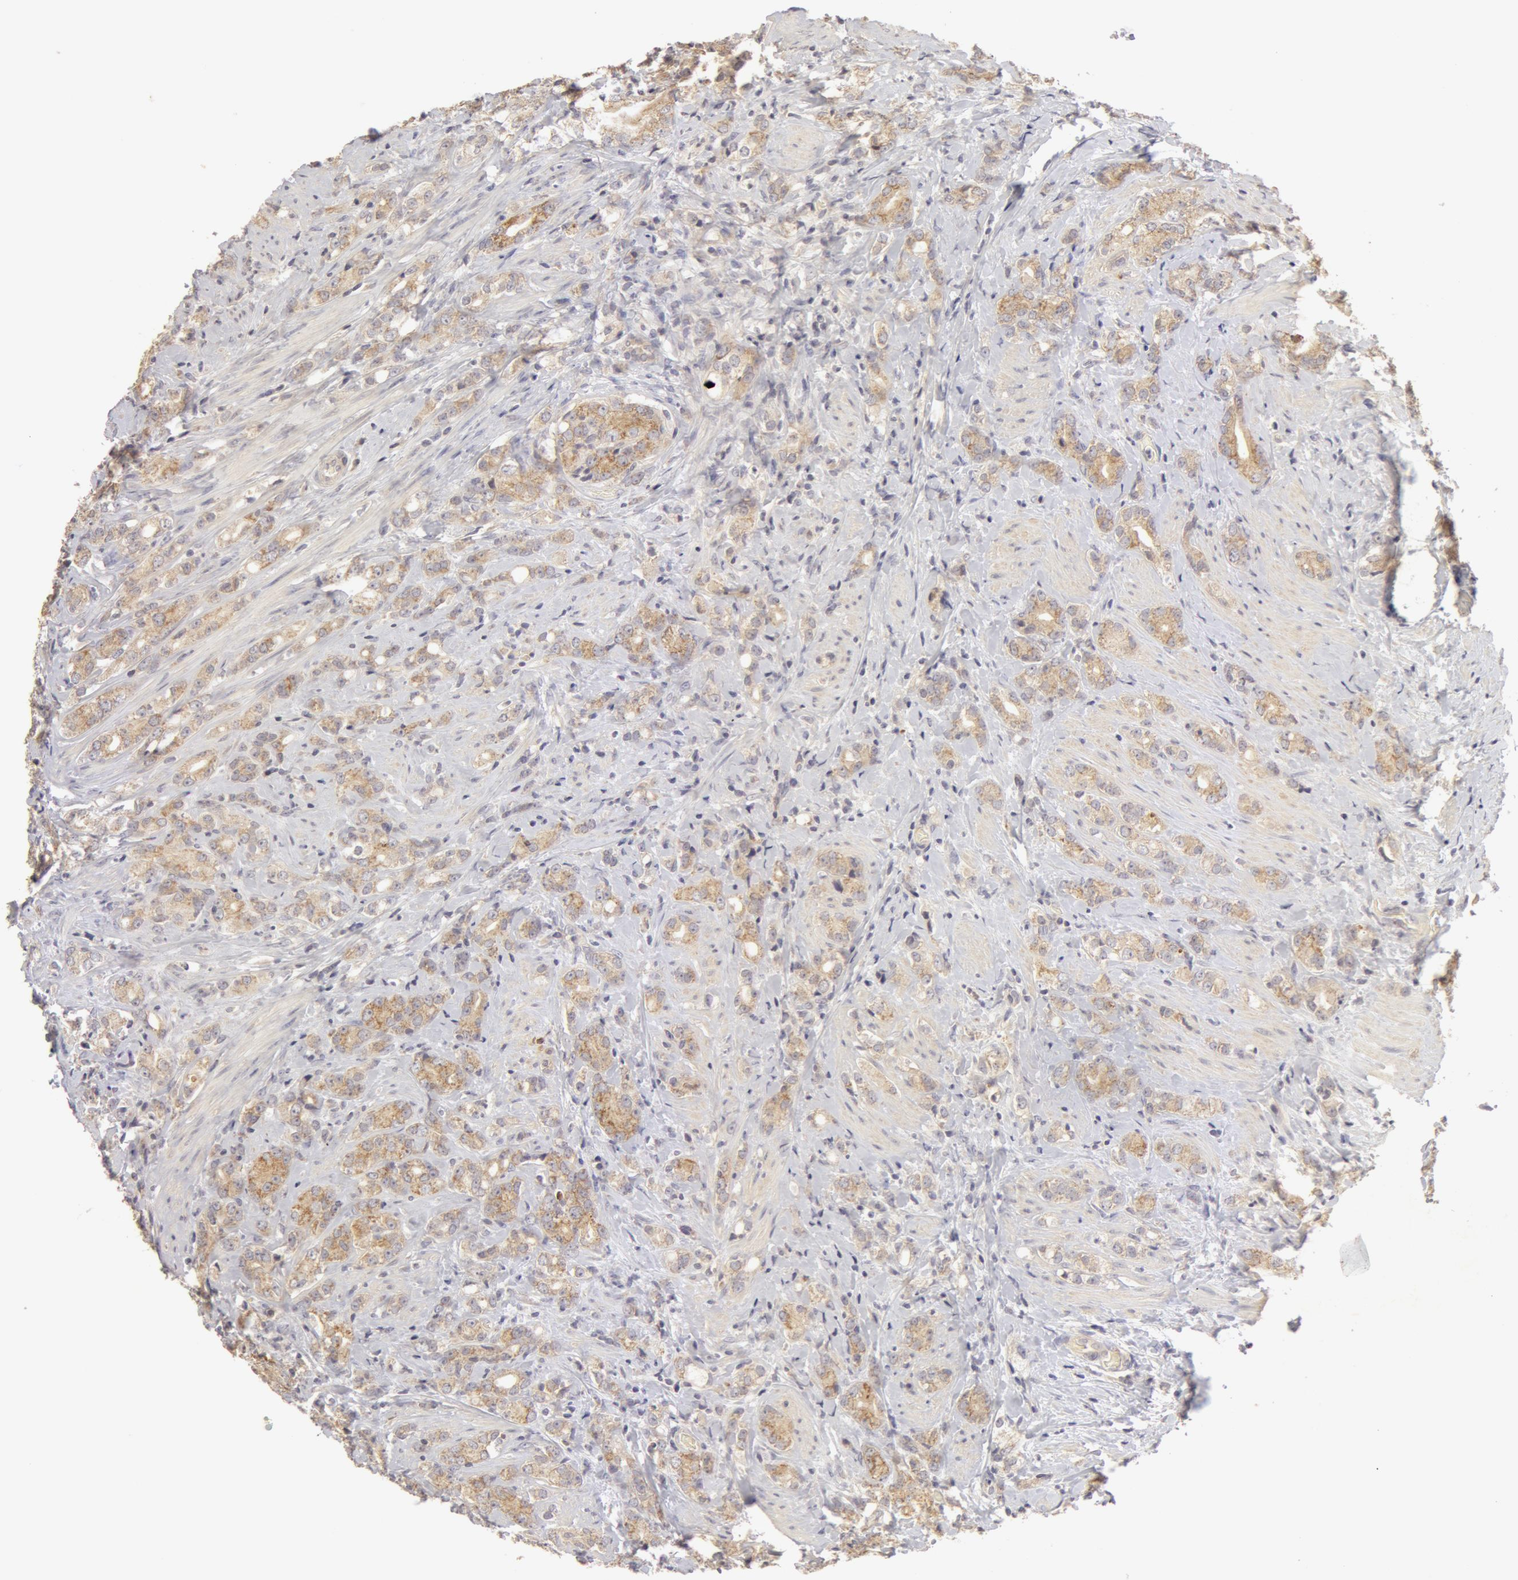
{"staining": {"intensity": "weak", "quantity": "25%-75%", "location": "cytoplasmic/membranous"}, "tissue": "prostate cancer", "cell_type": "Tumor cells", "image_type": "cancer", "snomed": [{"axis": "morphology", "description": "Adenocarcinoma, Medium grade"}, {"axis": "topography", "description": "Prostate"}], "caption": "Adenocarcinoma (medium-grade) (prostate) tissue exhibits weak cytoplasmic/membranous staining in approximately 25%-75% of tumor cells, visualized by immunohistochemistry.", "gene": "ADPRH", "patient": {"sex": "male", "age": 59}}